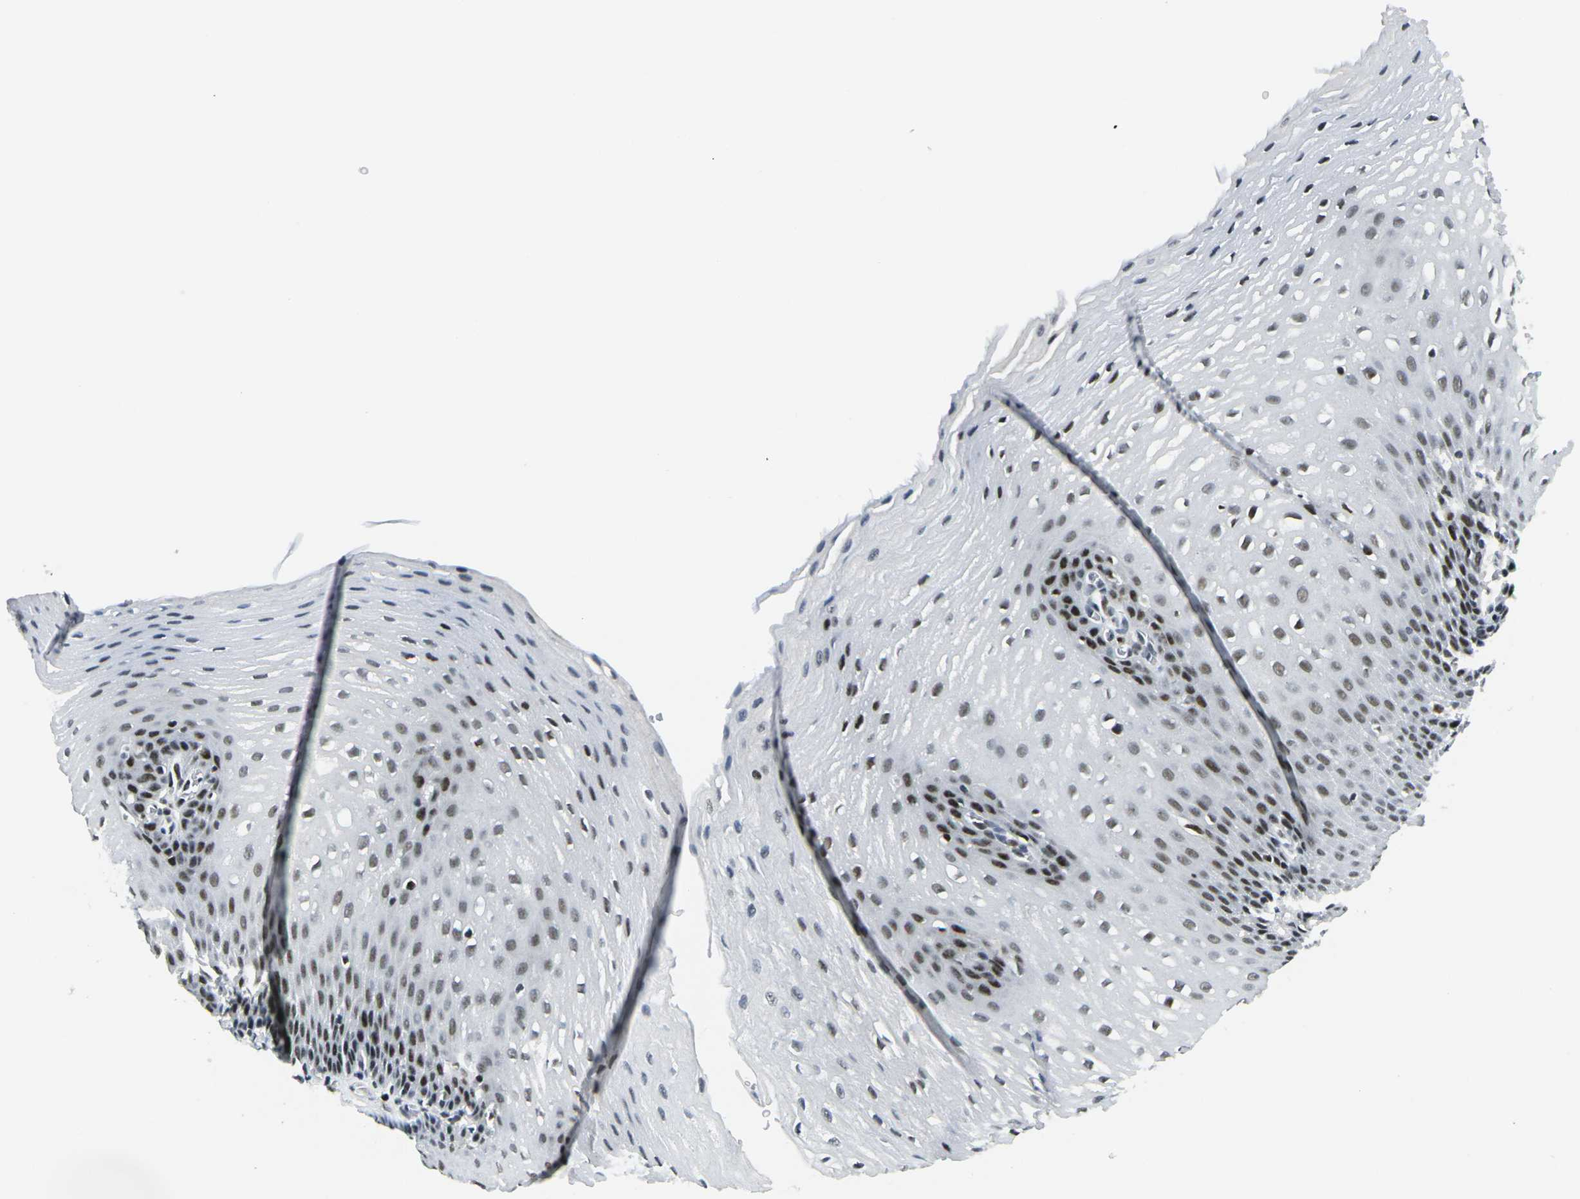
{"staining": {"intensity": "moderate", "quantity": "25%-75%", "location": "nuclear"}, "tissue": "esophagus", "cell_type": "Squamous epithelial cells", "image_type": "normal", "snomed": [{"axis": "morphology", "description": "Normal tissue, NOS"}, {"axis": "topography", "description": "Esophagus"}], "caption": "Brown immunohistochemical staining in normal human esophagus displays moderate nuclear expression in approximately 25%-75% of squamous epithelial cells. The staining is performed using DAB brown chromogen to label protein expression. The nuclei are counter-stained blue using hematoxylin.", "gene": "PRPF8", "patient": {"sex": "male", "age": 48}}